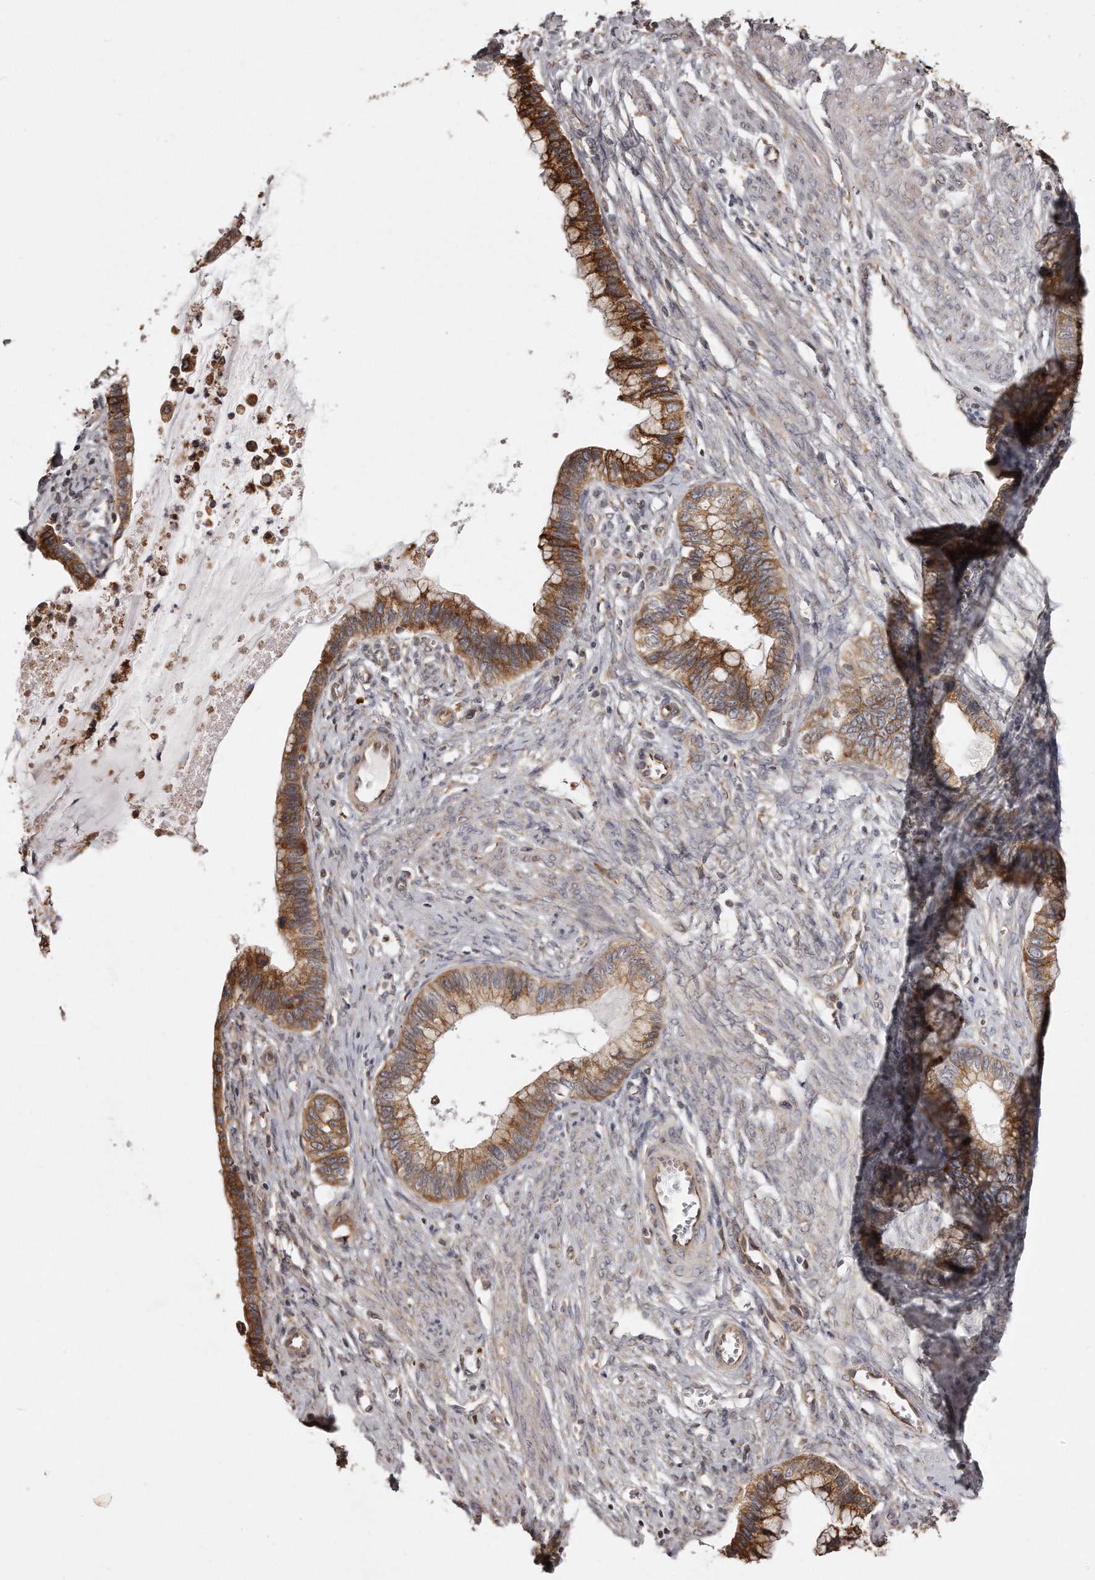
{"staining": {"intensity": "moderate", "quantity": ">75%", "location": "cytoplasmic/membranous"}, "tissue": "cervical cancer", "cell_type": "Tumor cells", "image_type": "cancer", "snomed": [{"axis": "morphology", "description": "Adenocarcinoma, NOS"}, {"axis": "topography", "description": "Cervix"}], "caption": "Immunohistochemistry staining of adenocarcinoma (cervical), which reveals medium levels of moderate cytoplasmic/membranous positivity in approximately >75% of tumor cells indicating moderate cytoplasmic/membranous protein staining. The staining was performed using DAB (3,3'-diaminobenzidine) (brown) for protein detection and nuclei were counterstained in hematoxylin (blue).", "gene": "TRAPPC14", "patient": {"sex": "female", "age": 44}}